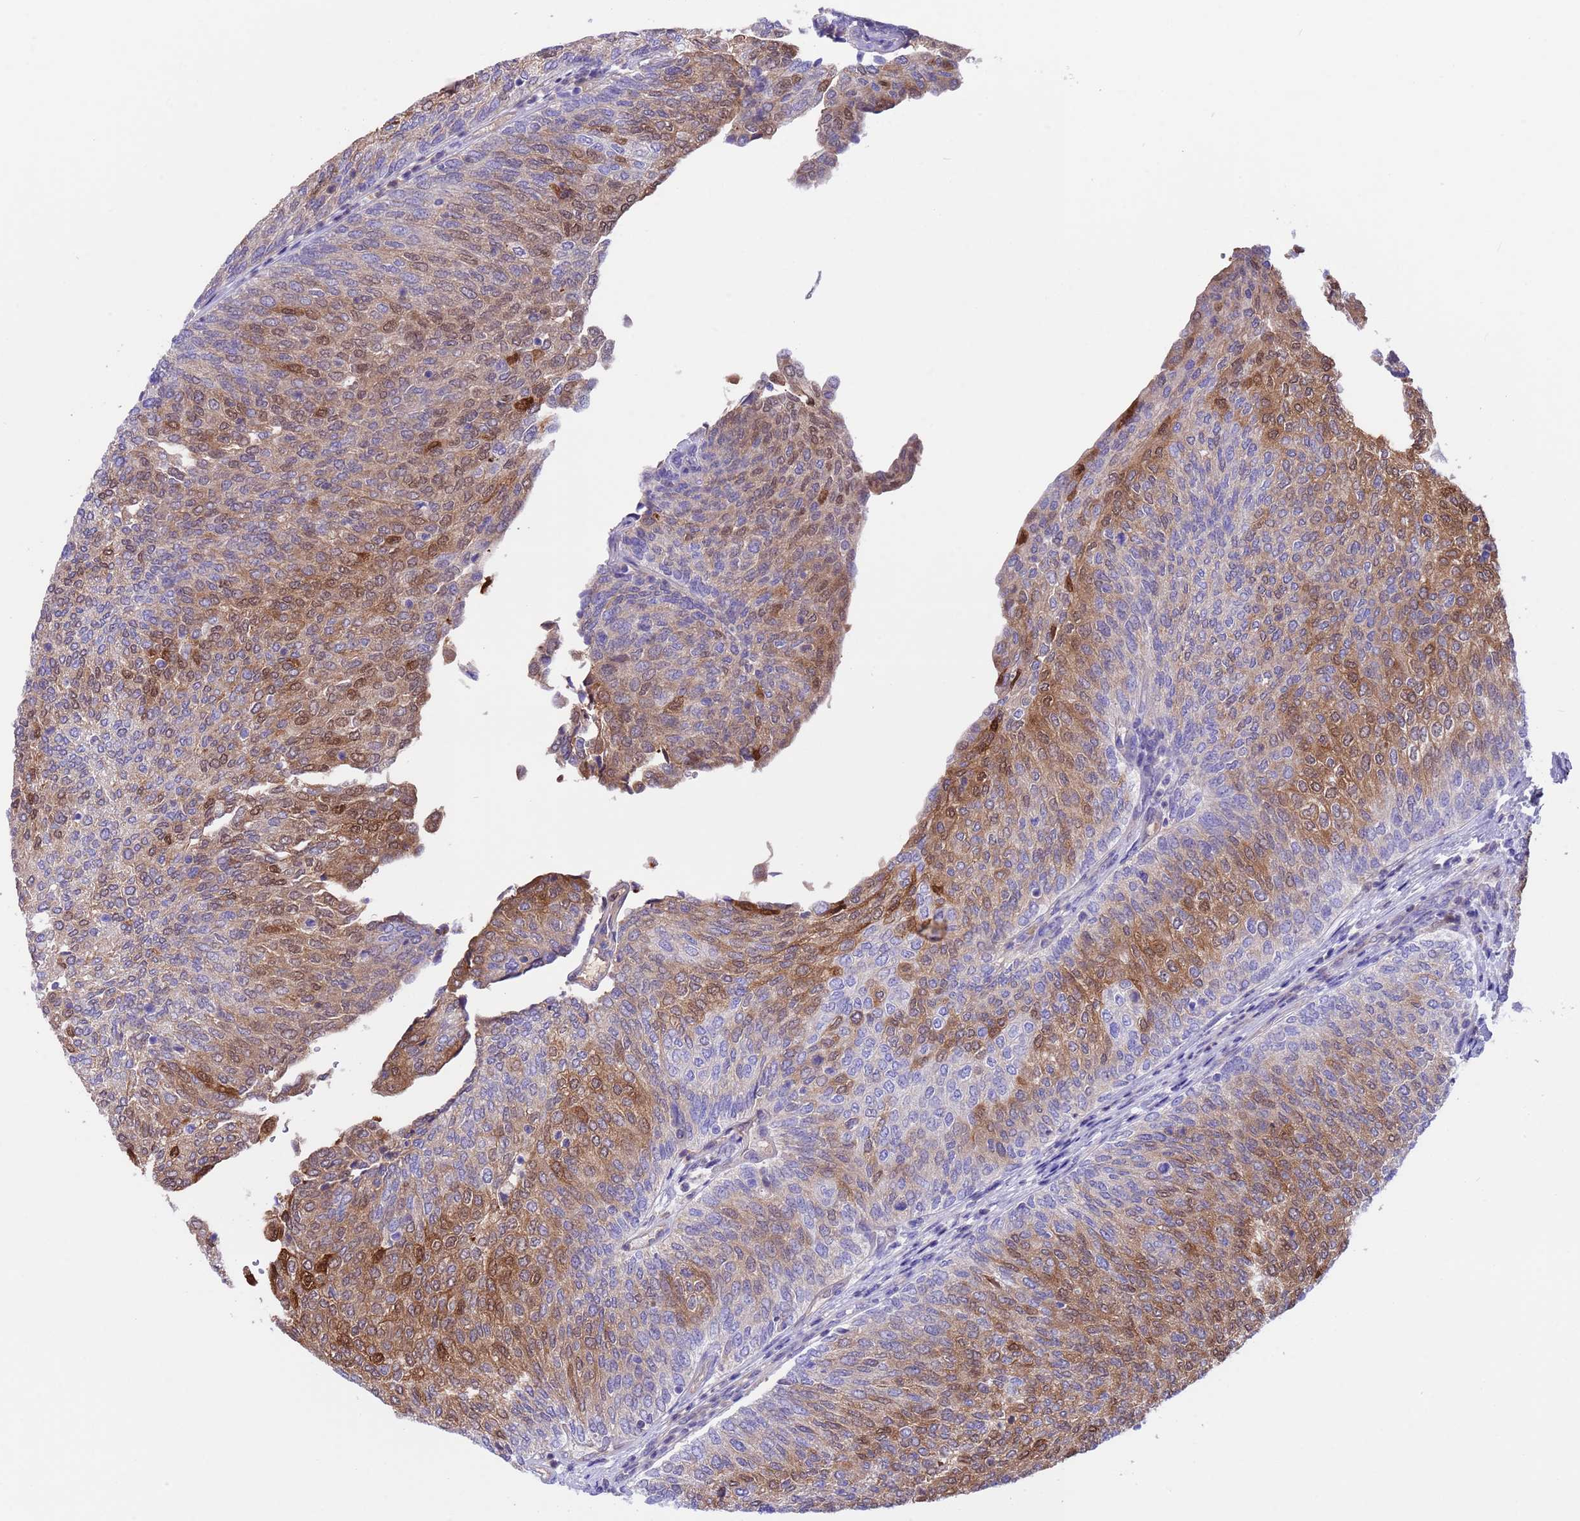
{"staining": {"intensity": "moderate", "quantity": "25%-75%", "location": "cytoplasmic/membranous,nuclear"}, "tissue": "urothelial cancer", "cell_type": "Tumor cells", "image_type": "cancer", "snomed": [{"axis": "morphology", "description": "Urothelial carcinoma, Low grade"}, {"axis": "topography", "description": "Urinary bladder"}], "caption": "Moderate cytoplasmic/membranous and nuclear protein positivity is identified in approximately 25%-75% of tumor cells in urothelial cancer.", "gene": "C6orf47", "patient": {"sex": "female", "age": 79}}